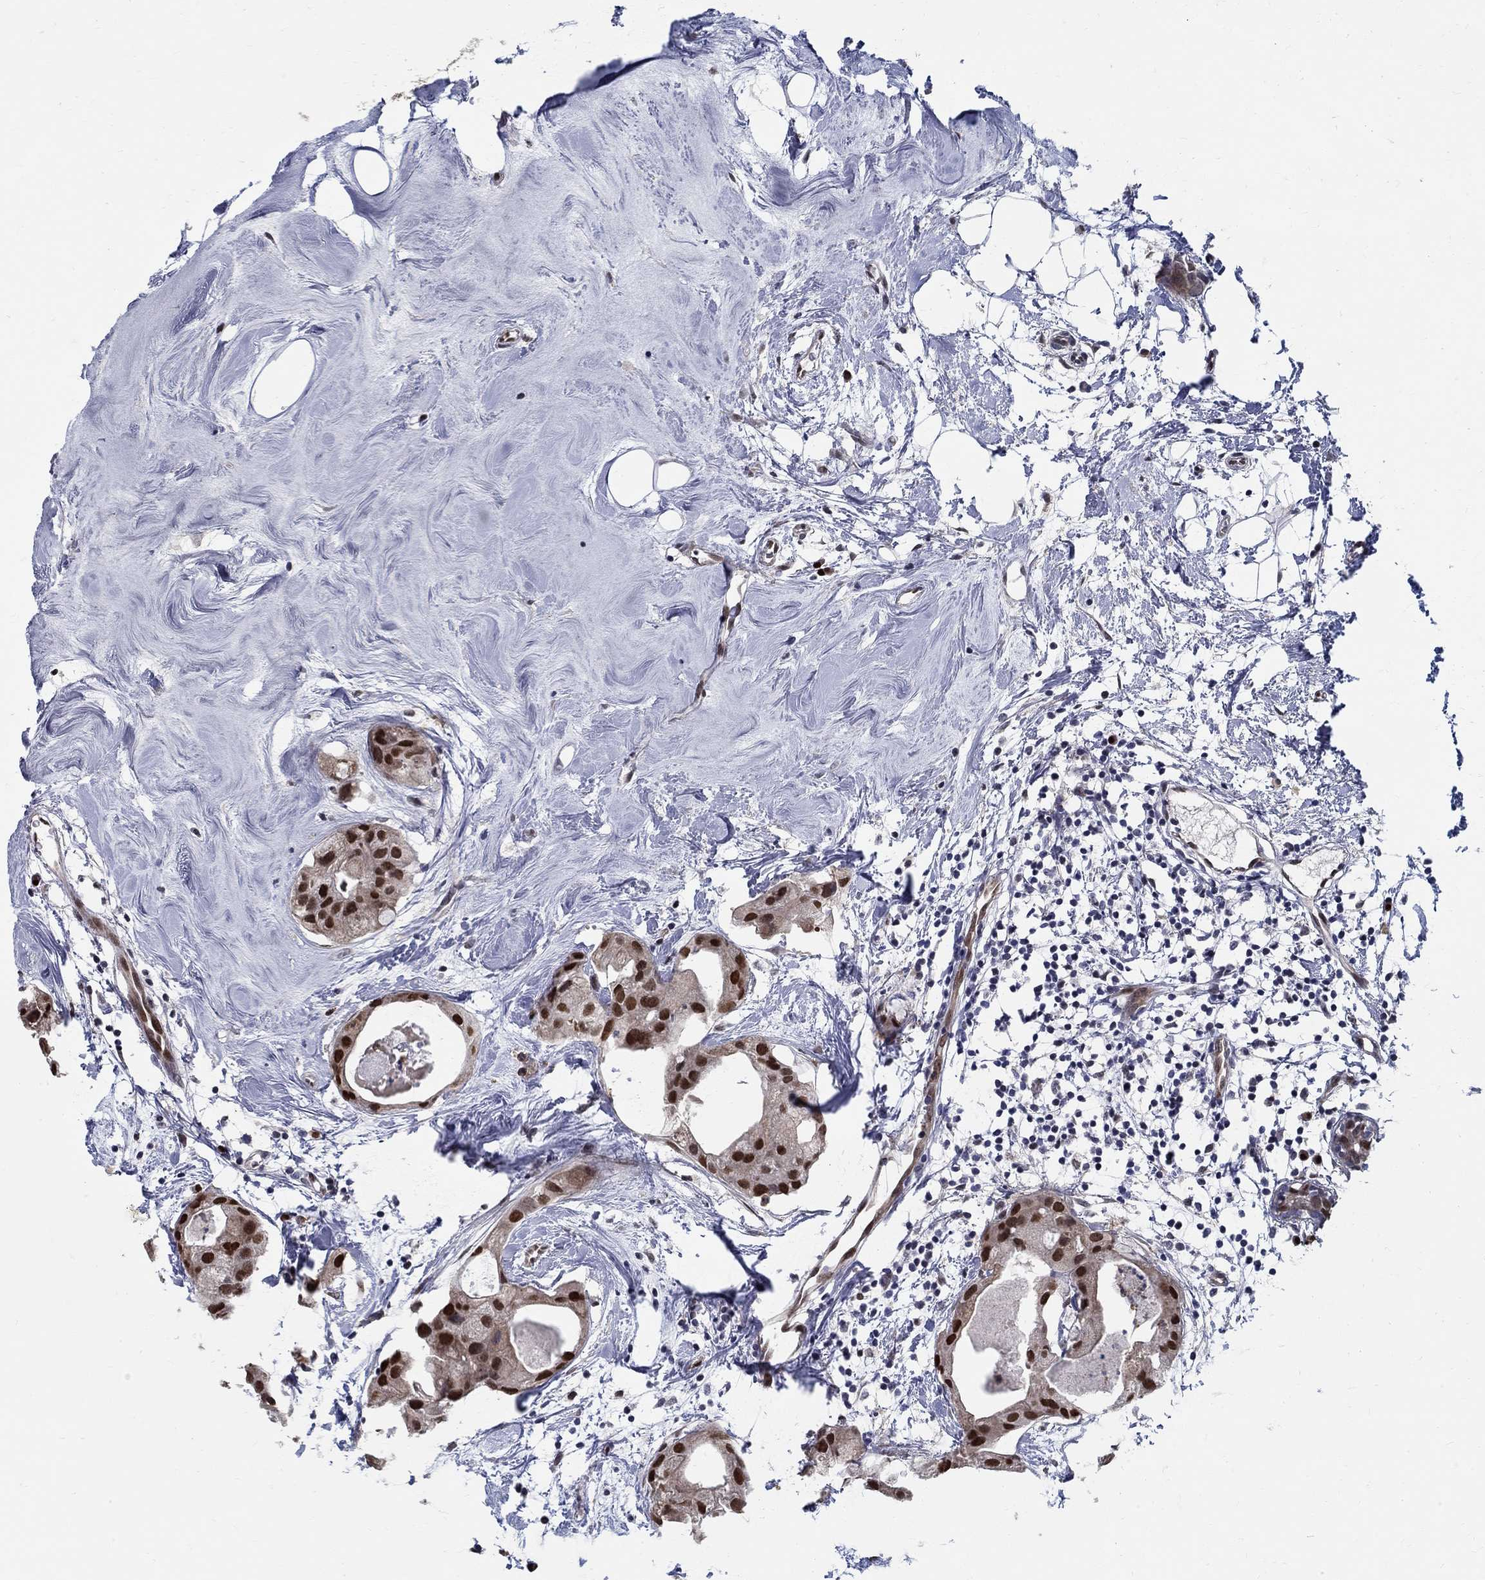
{"staining": {"intensity": "strong", "quantity": ">75%", "location": "nuclear"}, "tissue": "breast cancer", "cell_type": "Tumor cells", "image_type": "cancer", "snomed": [{"axis": "morphology", "description": "Normal tissue, NOS"}, {"axis": "morphology", "description": "Duct carcinoma"}, {"axis": "topography", "description": "Breast"}], "caption": "This image exhibits immunohistochemistry staining of breast invasive ductal carcinoma, with high strong nuclear expression in approximately >75% of tumor cells.", "gene": "C16orf46", "patient": {"sex": "female", "age": 40}}